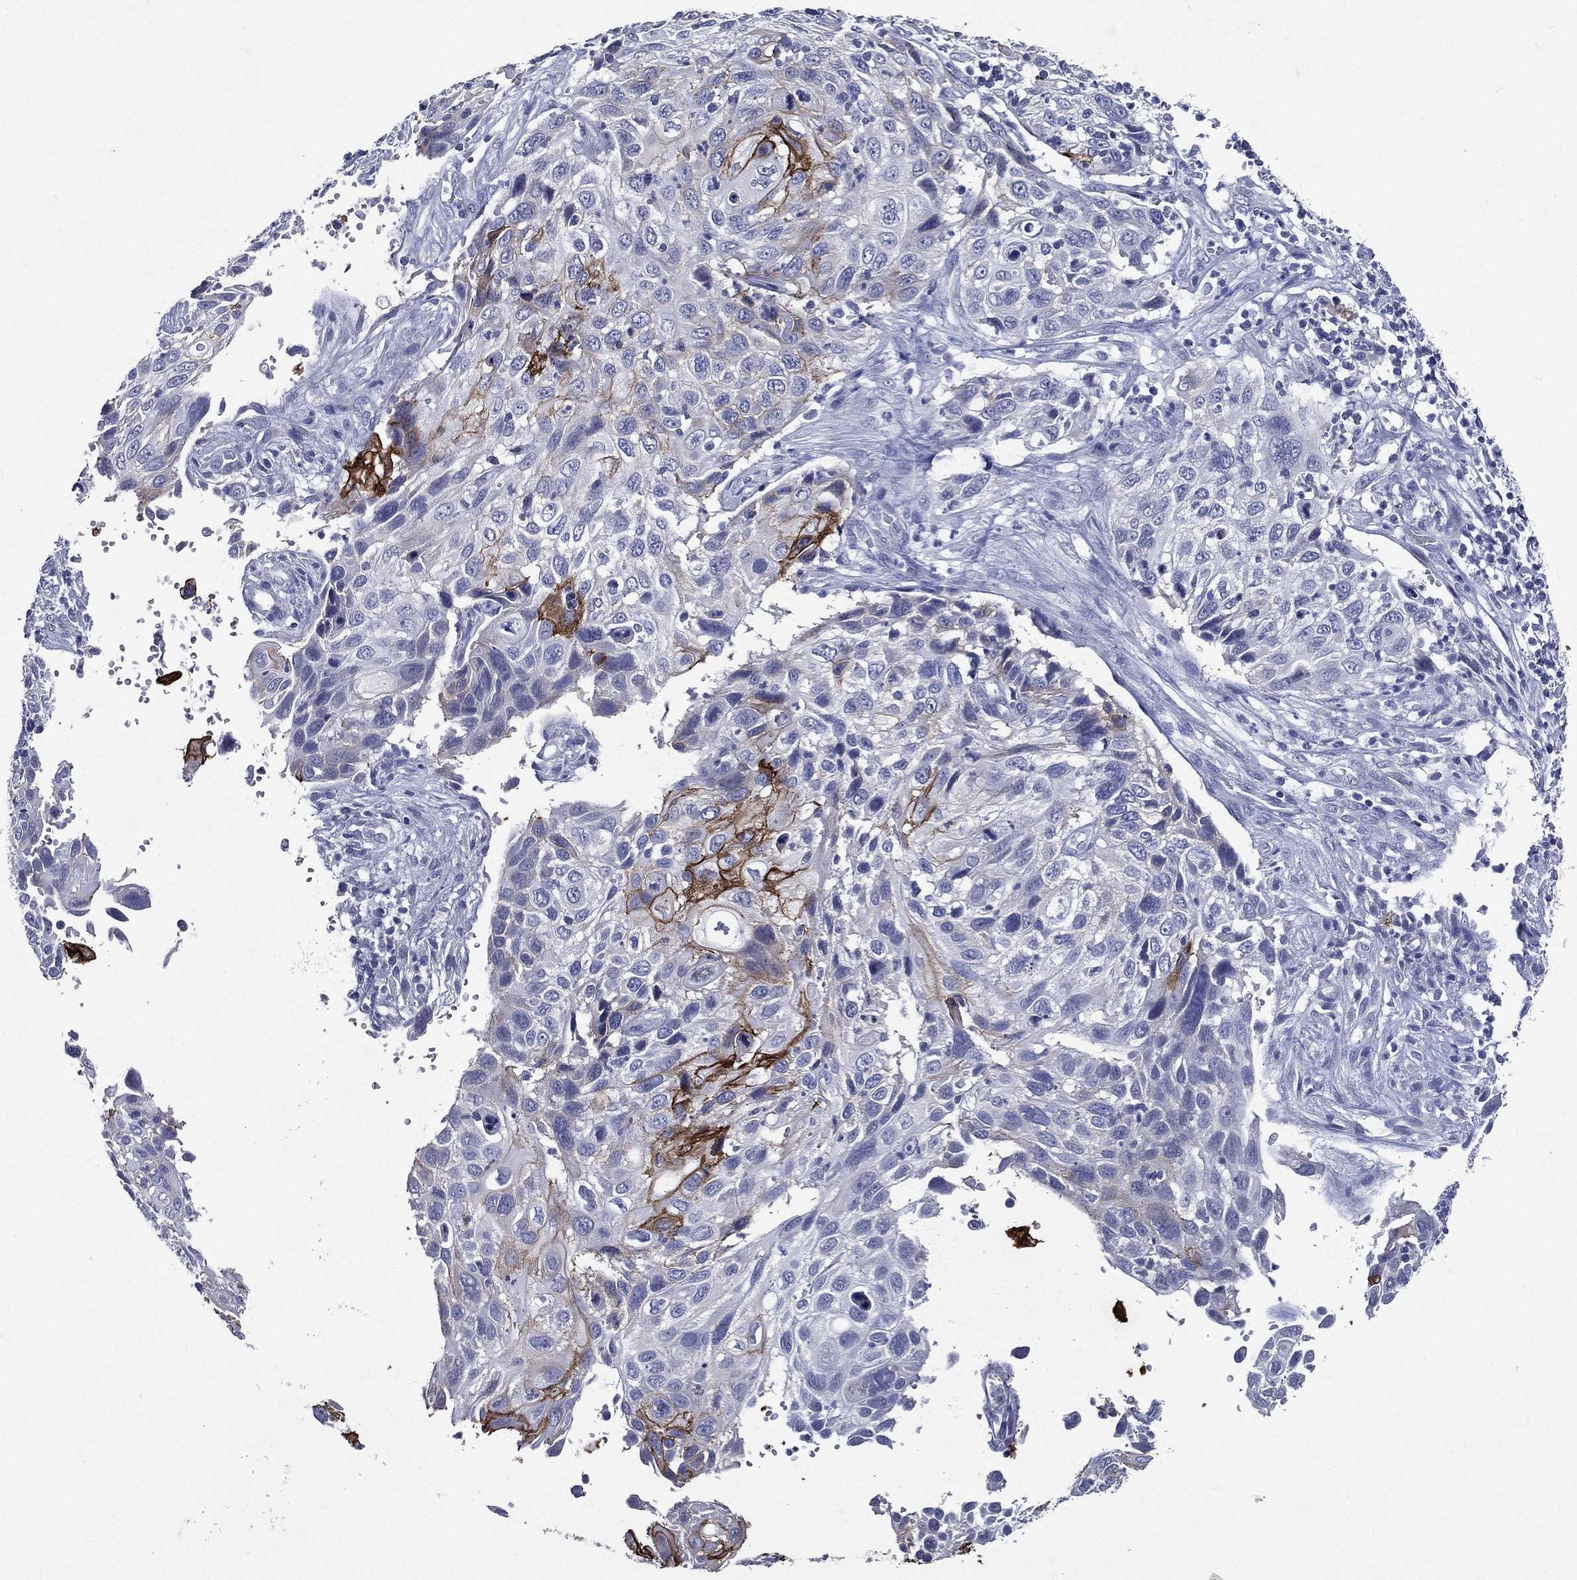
{"staining": {"intensity": "strong", "quantity": "<25%", "location": "cytoplasmic/membranous"}, "tissue": "cervical cancer", "cell_type": "Tumor cells", "image_type": "cancer", "snomed": [{"axis": "morphology", "description": "Squamous cell carcinoma, NOS"}, {"axis": "topography", "description": "Cervix"}], "caption": "IHC photomicrograph of neoplastic tissue: human cervical squamous cell carcinoma stained using immunohistochemistry displays medium levels of strong protein expression localized specifically in the cytoplasmic/membranous of tumor cells, appearing as a cytoplasmic/membranous brown color.", "gene": "TGM1", "patient": {"sex": "female", "age": 70}}